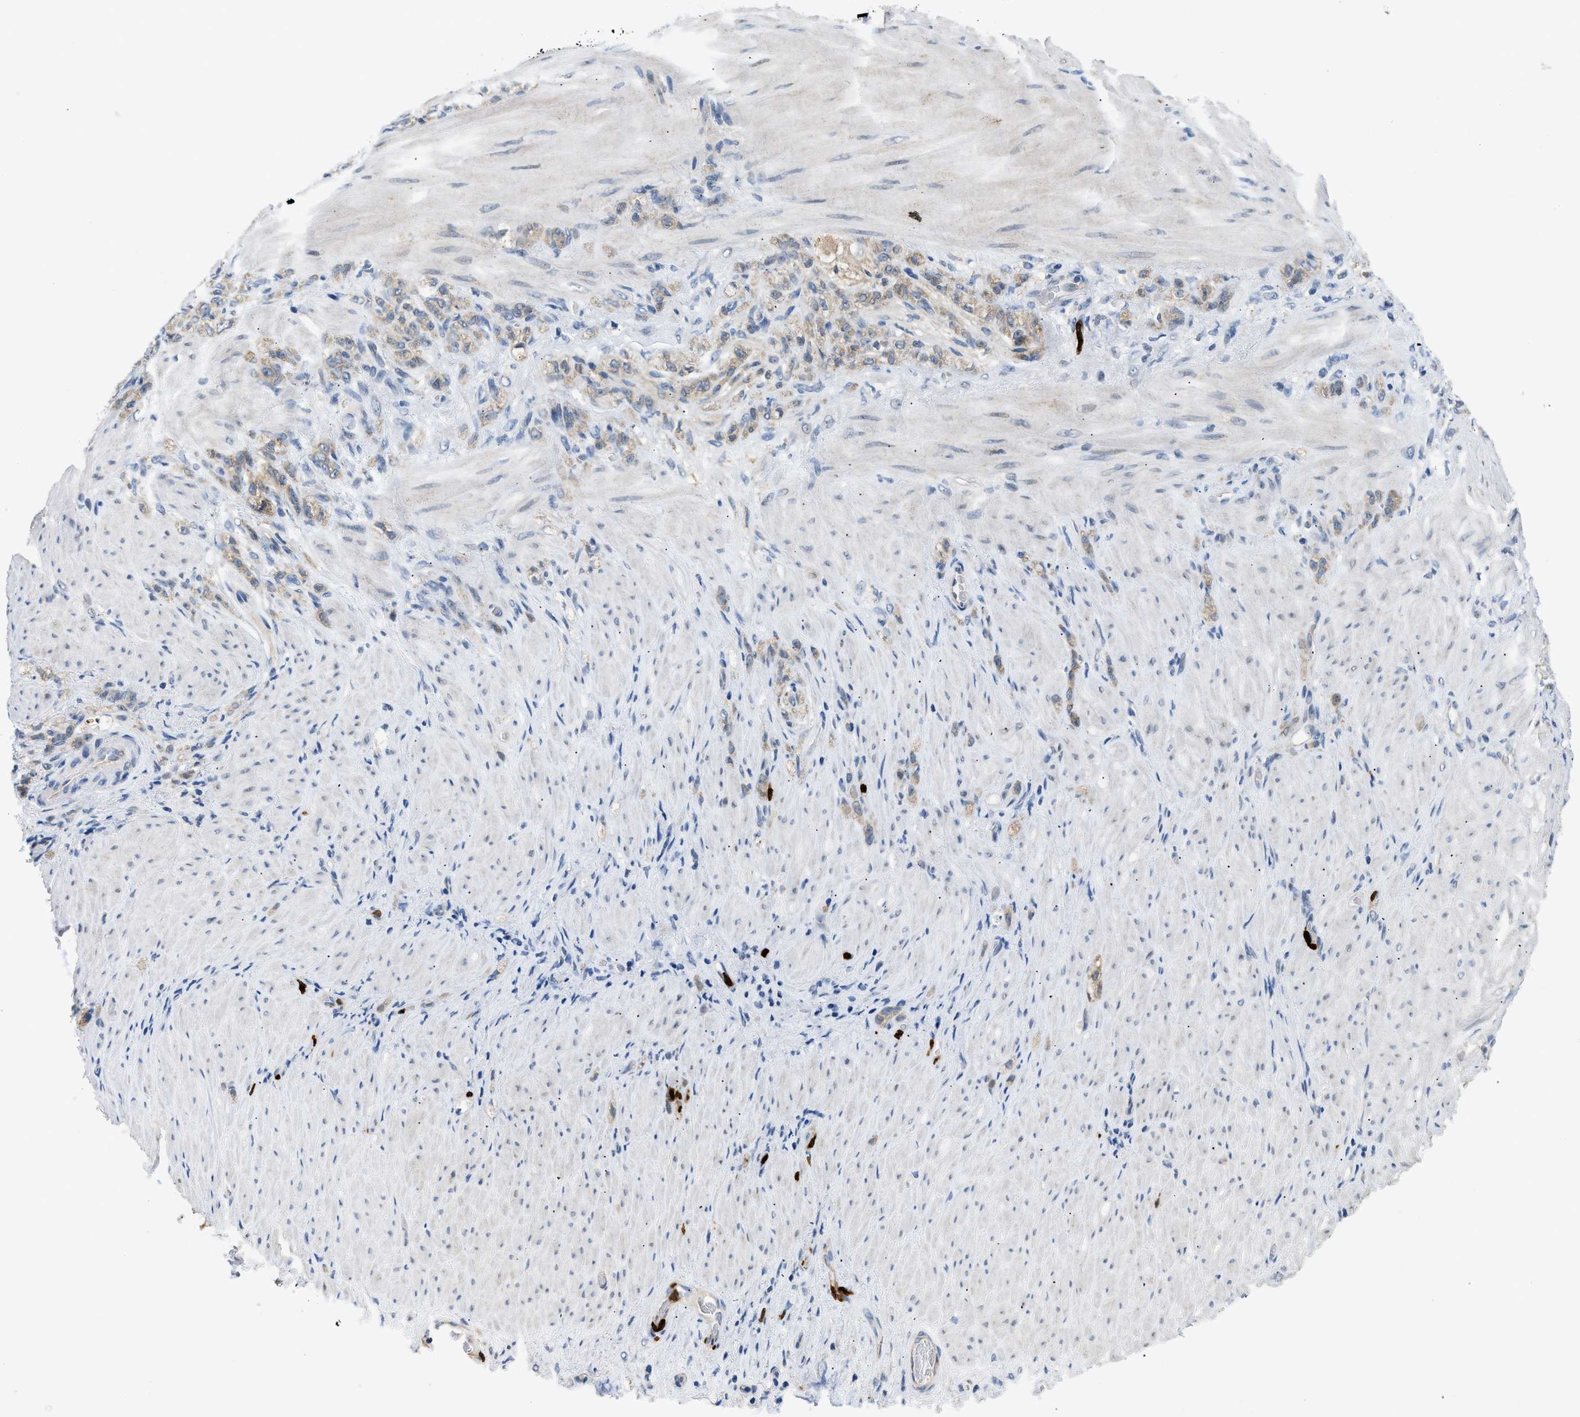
{"staining": {"intensity": "weak", "quantity": "25%-75%", "location": "cytoplasmic/membranous"}, "tissue": "stomach cancer", "cell_type": "Tumor cells", "image_type": "cancer", "snomed": [{"axis": "morphology", "description": "Normal tissue, NOS"}, {"axis": "morphology", "description": "Adenocarcinoma, NOS"}, {"axis": "topography", "description": "Stomach"}], "caption": "Tumor cells demonstrate low levels of weak cytoplasmic/membranous staining in about 25%-75% of cells in stomach adenocarcinoma.", "gene": "TOMM34", "patient": {"sex": "male", "age": 82}}